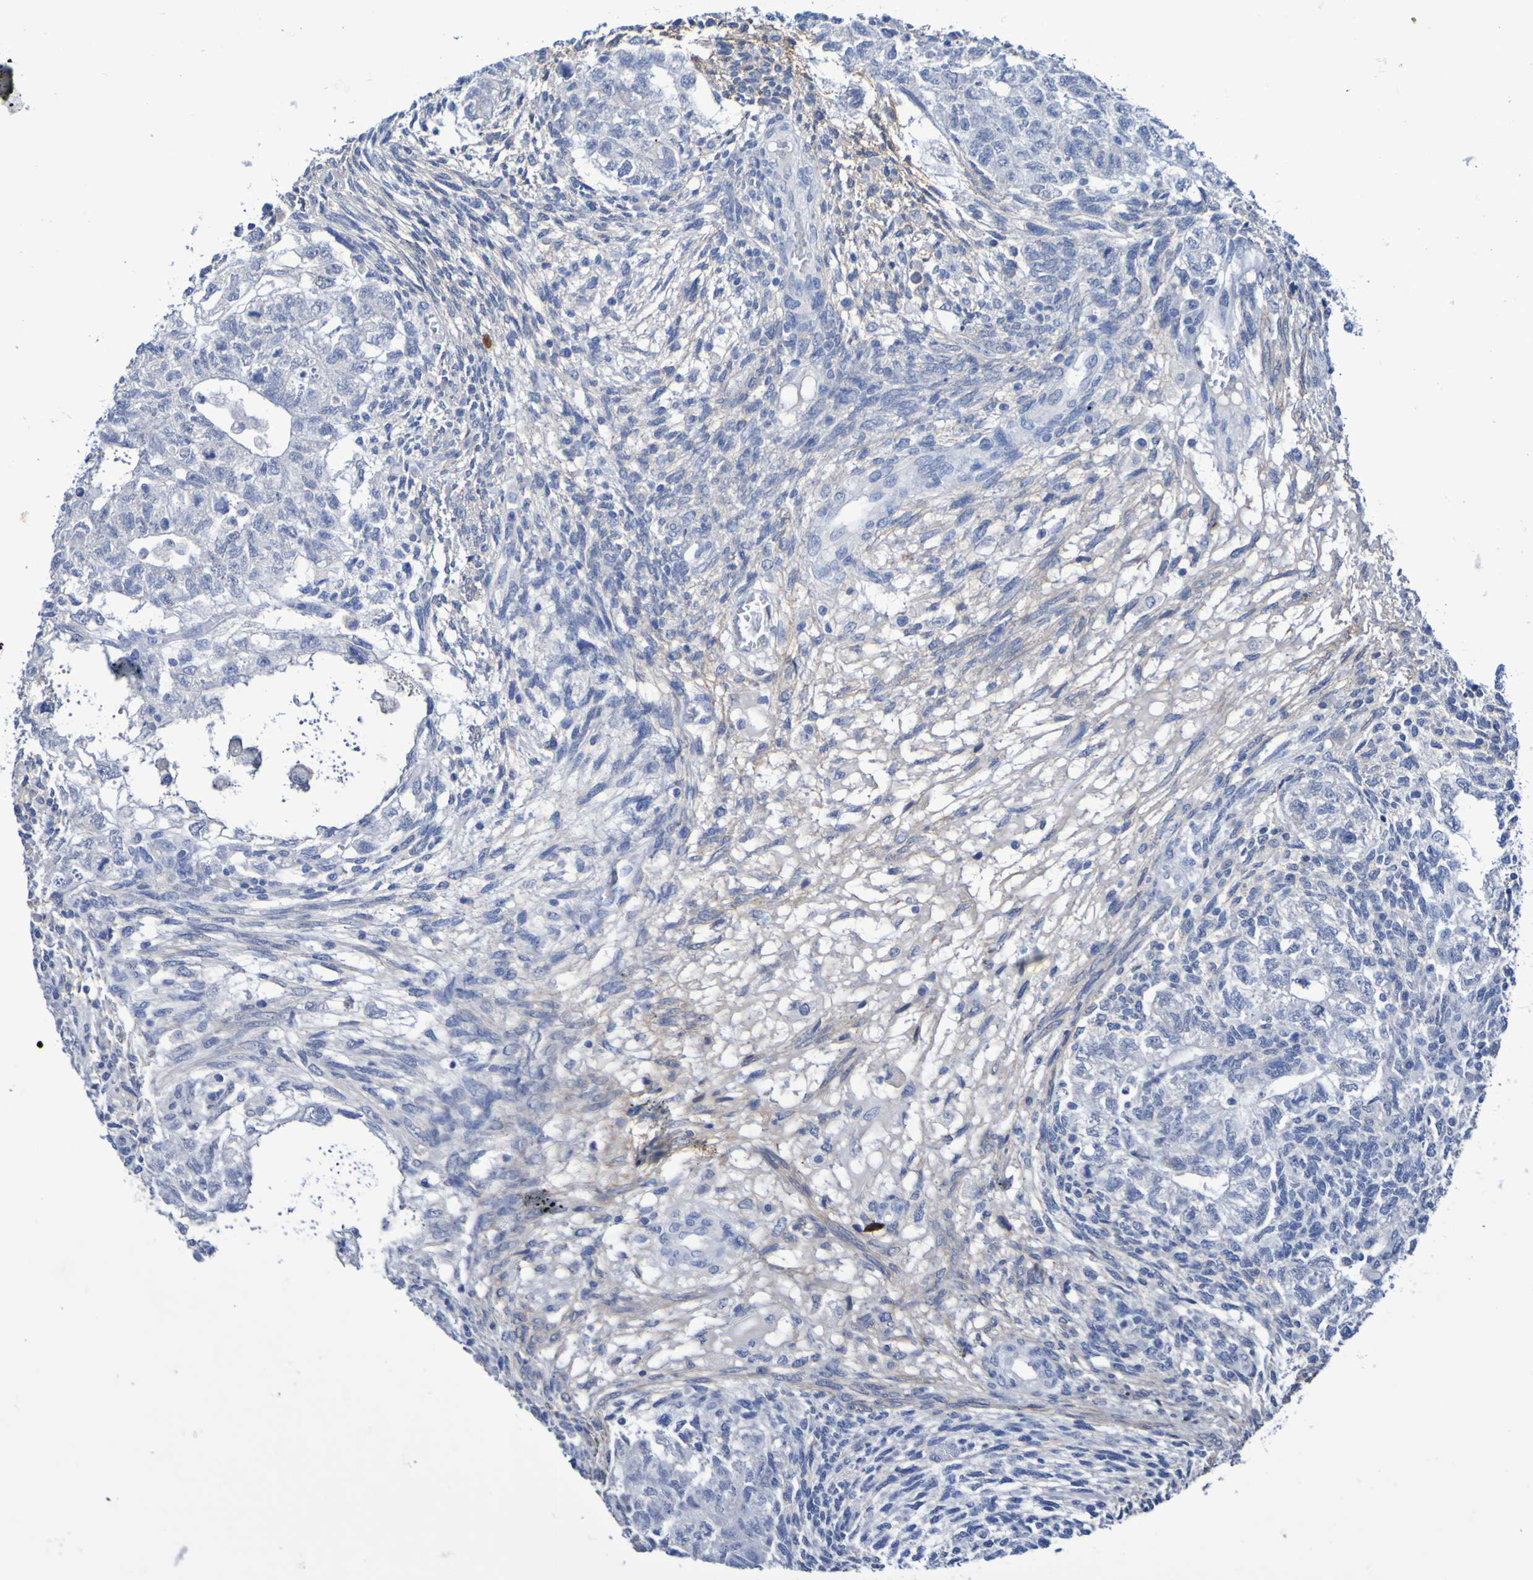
{"staining": {"intensity": "negative", "quantity": "none", "location": "none"}, "tissue": "testis cancer", "cell_type": "Tumor cells", "image_type": "cancer", "snomed": [{"axis": "morphology", "description": "Normal tissue, NOS"}, {"axis": "morphology", "description": "Carcinoma, Embryonal, NOS"}, {"axis": "topography", "description": "Testis"}], "caption": "A histopathology image of human embryonal carcinoma (testis) is negative for staining in tumor cells.", "gene": "SGCB", "patient": {"sex": "male", "age": 36}}